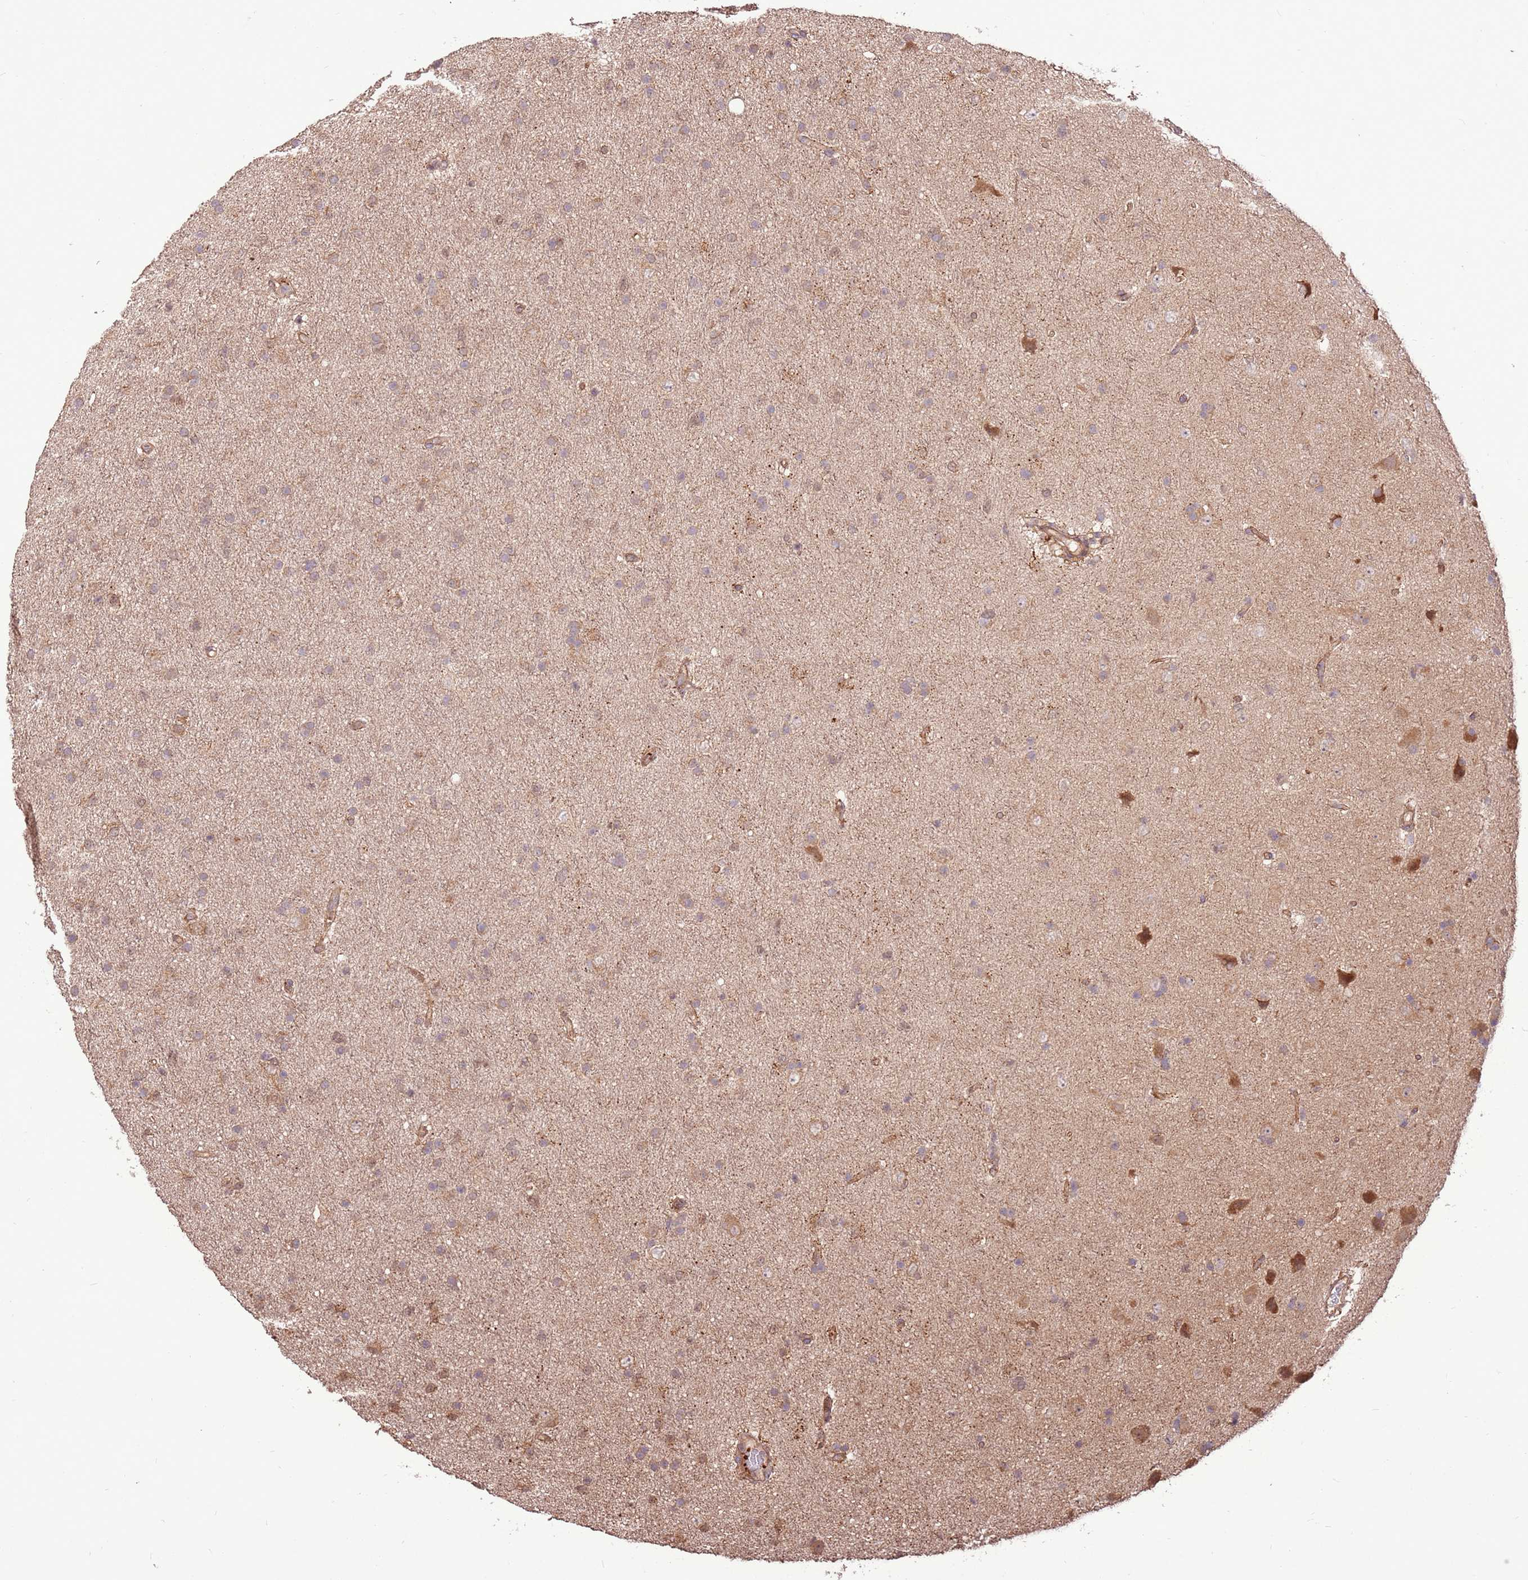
{"staining": {"intensity": "weak", "quantity": "<25%", "location": "cytoplasmic/membranous"}, "tissue": "glioma", "cell_type": "Tumor cells", "image_type": "cancer", "snomed": [{"axis": "morphology", "description": "Glioma, malignant, Low grade"}, {"axis": "topography", "description": "Cerebral cortex"}], "caption": "Immunohistochemistry image of glioma stained for a protein (brown), which demonstrates no positivity in tumor cells. (Stains: DAB immunohistochemistry (IHC) with hematoxylin counter stain, Microscopy: brightfield microscopy at high magnification).", "gene": "CCDC112", "patient": {"sex": "female", "age": 39}}